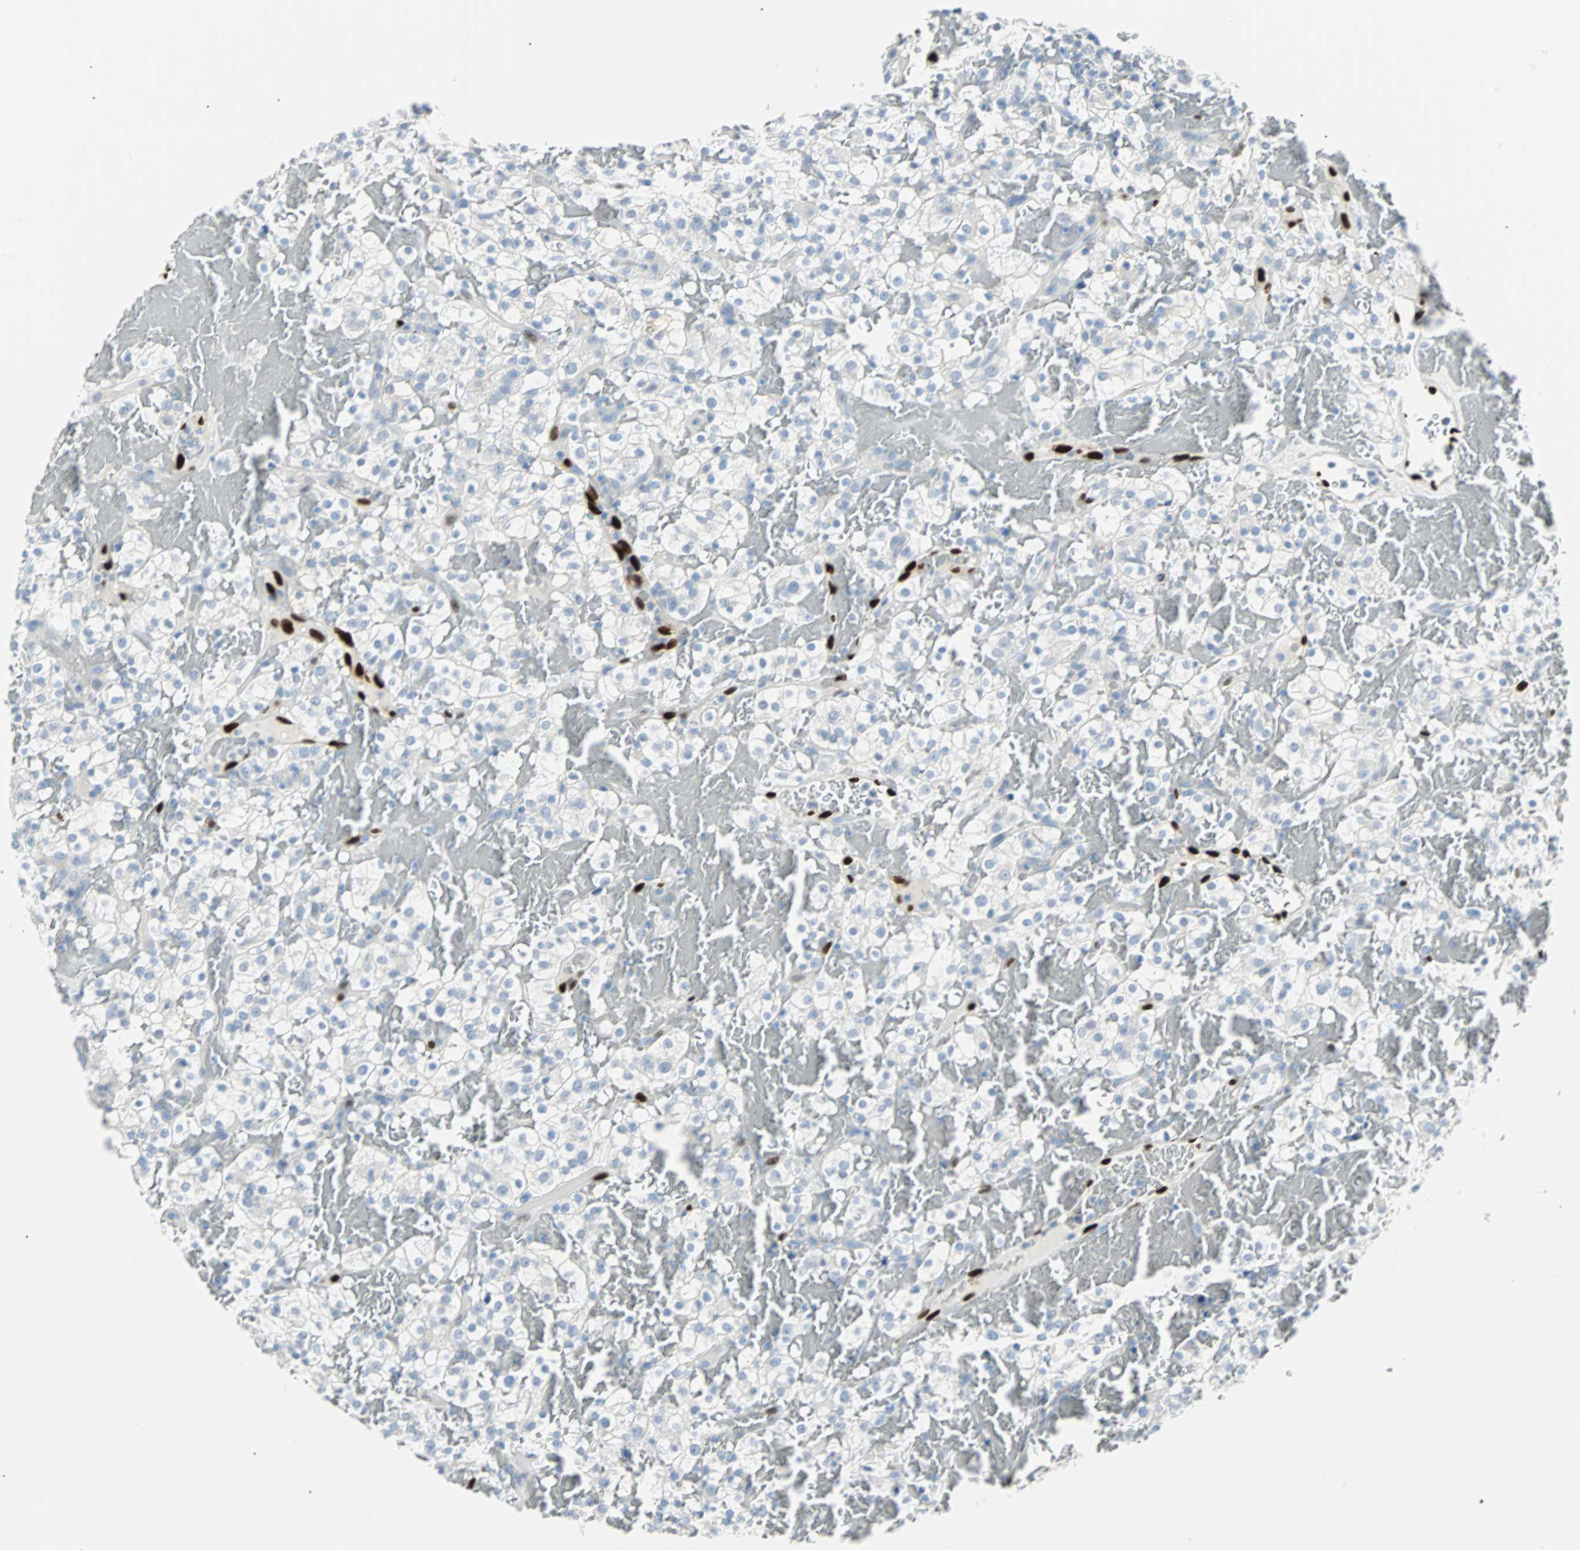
{"staining": {"intensity": "negative", "quantity": "none", "location": "none"}, "tissue": "renal cancer", "cell_type": "Tumor cells", "image_type": "cancer", "snomed": [{"axis": "morphology", "description": "Normal tissue, NOS"}, {"axis": "morphology", "description": "Adenocarcinoma, NOS"}, {"axis": "topography", "description": "Kidney"}], "caption": "DAB immunohistochemical staining of renal adenocarcinoma demonstrates no significant expression in tumor cells. (DAB IHC visualized using brightfield microscopy, high magnification).", "gene": "IL33", "patient": {"sex": "female", "age": 72}}